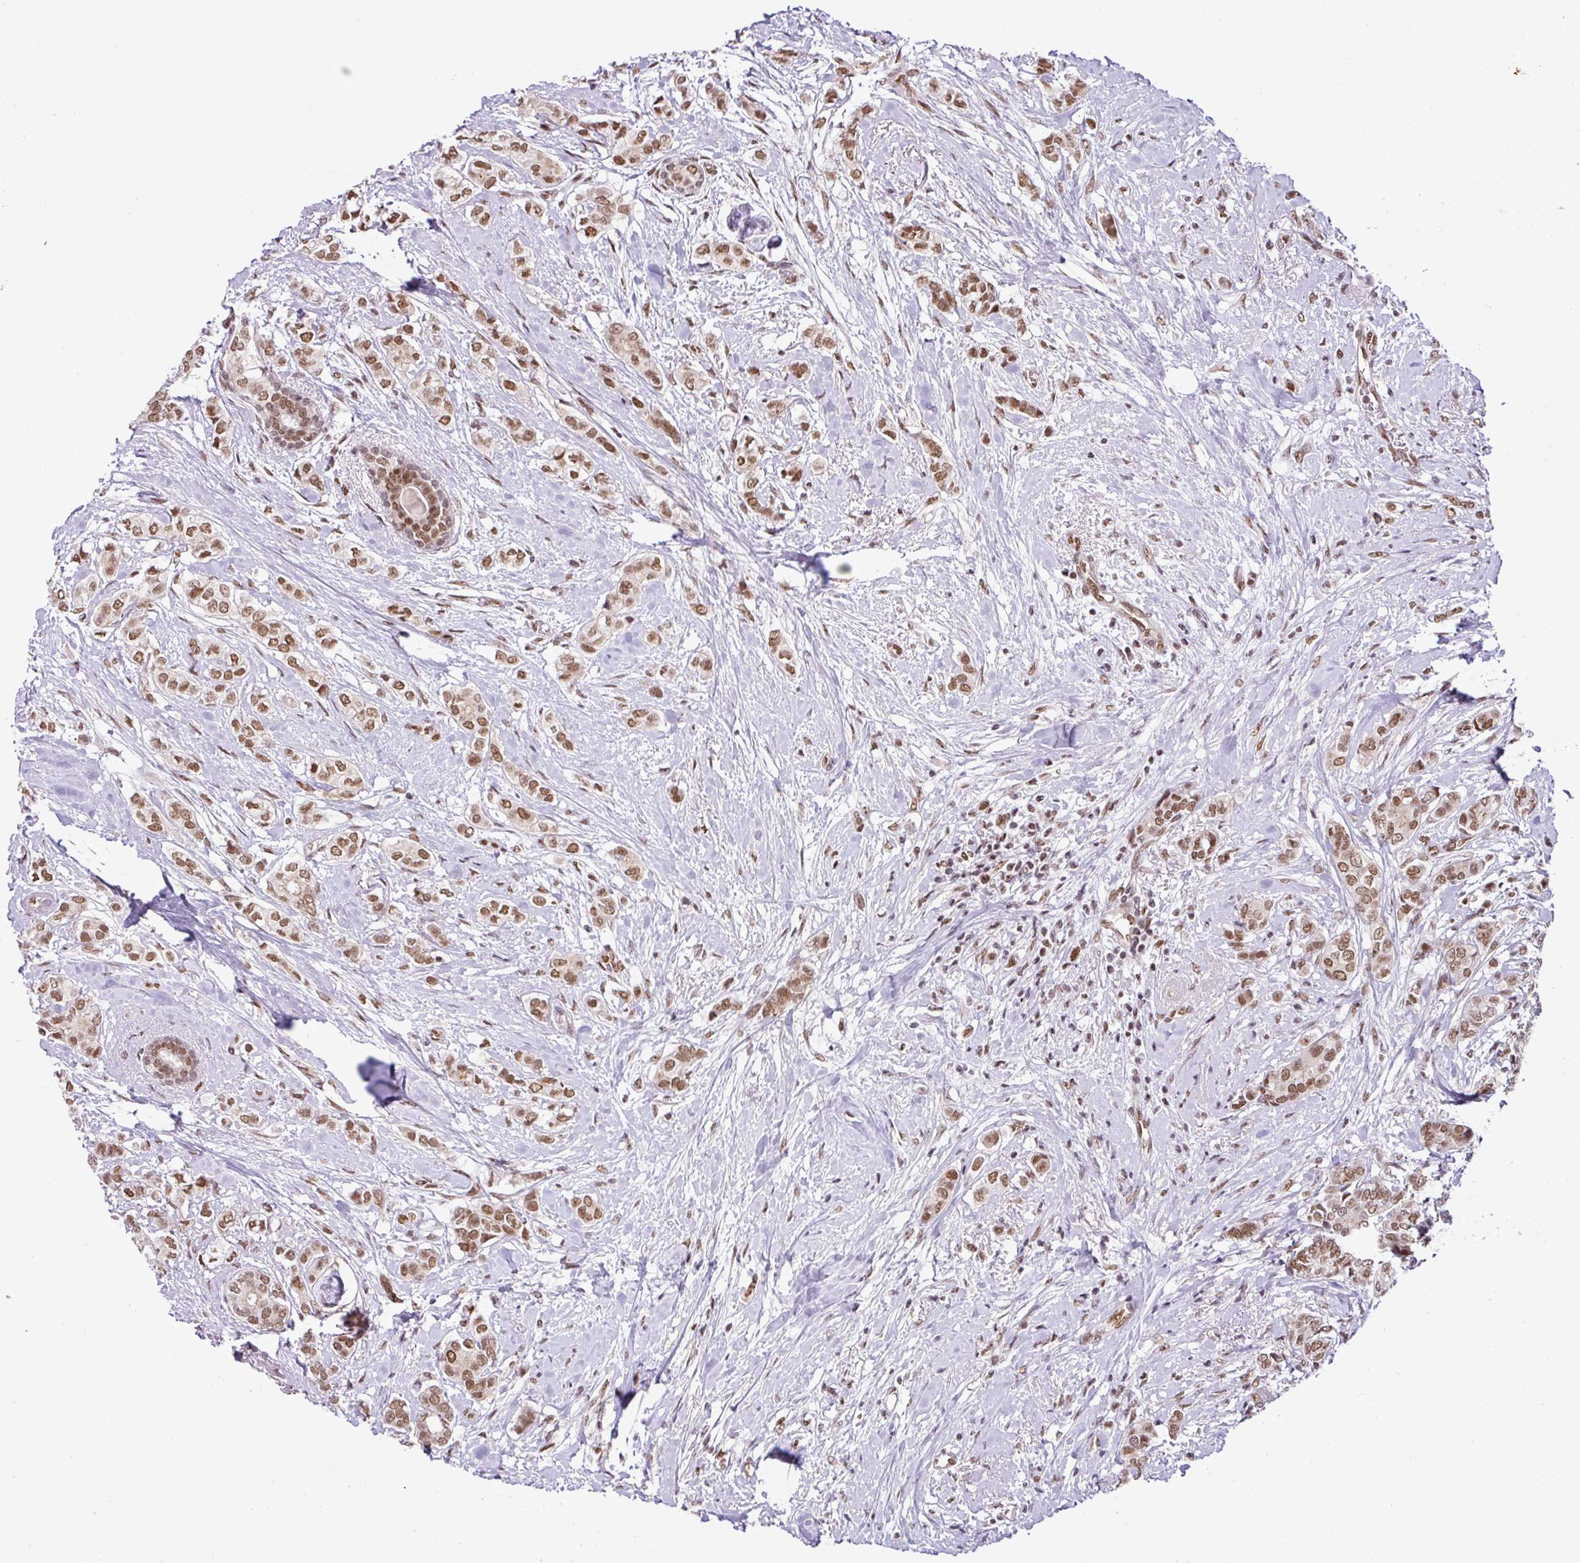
{"staining": {"intensity": "moderate", "quantity": ">75%", "location": "nuclear"}, "tissue": "breast cancer", "cell_type": "Tumor cells", "image_type": "cancer", "snomed": [{"axis": "morphology", "description": "Duct carcinoma"}, {"axis": "topography", "description": "Breast"}], "caption": "A micrograph of human breast cancer (infiltrating ductal carcinoma) stained for a protein demonstrates moderate nuclear brown staining in tumor cells.", "gene": "PGAP4", "patient": {"sex": "female", "age": 73}}